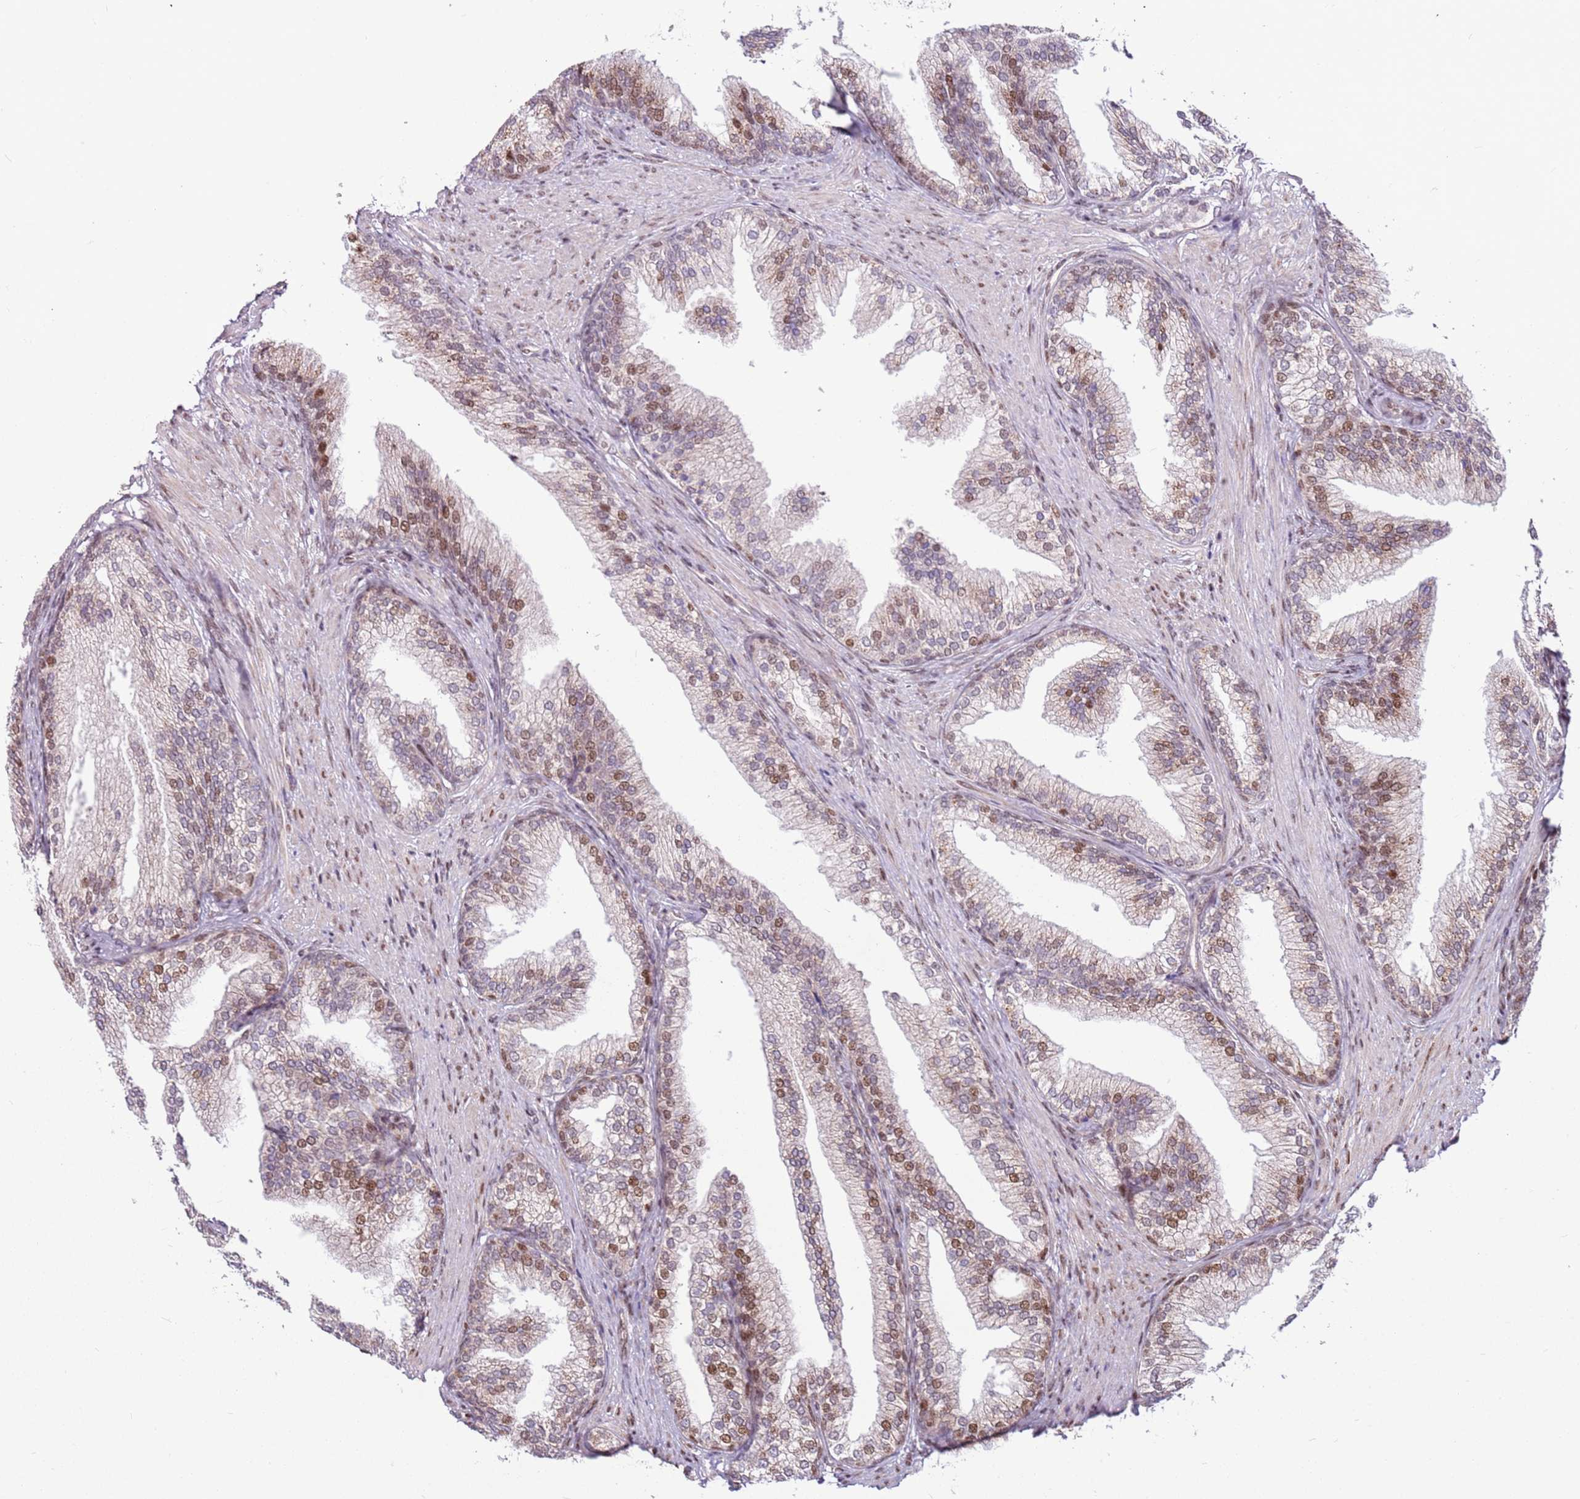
{"staining": {"intensity": "moderate", "quantity": "25%-75%", "location": "cytoplasmic/membranous,nuclear"}, "tissue": "prostate", "cell_type": "Glandular cells", "image_type": "normal", "snomed": [{"axis": "morphology", "description": "Normal tissue, NOS"}, {"axis": "topography", "description": "Prostate"}], "caption": "Benign prostate displays moderate cytoplasmic/membranous,nuclear staining in approximately 25%-75% of glandular cells, visualized by immunohistochemistry.", "gene": "PCTP", "patient": {"sex": "male", "age": 76}}